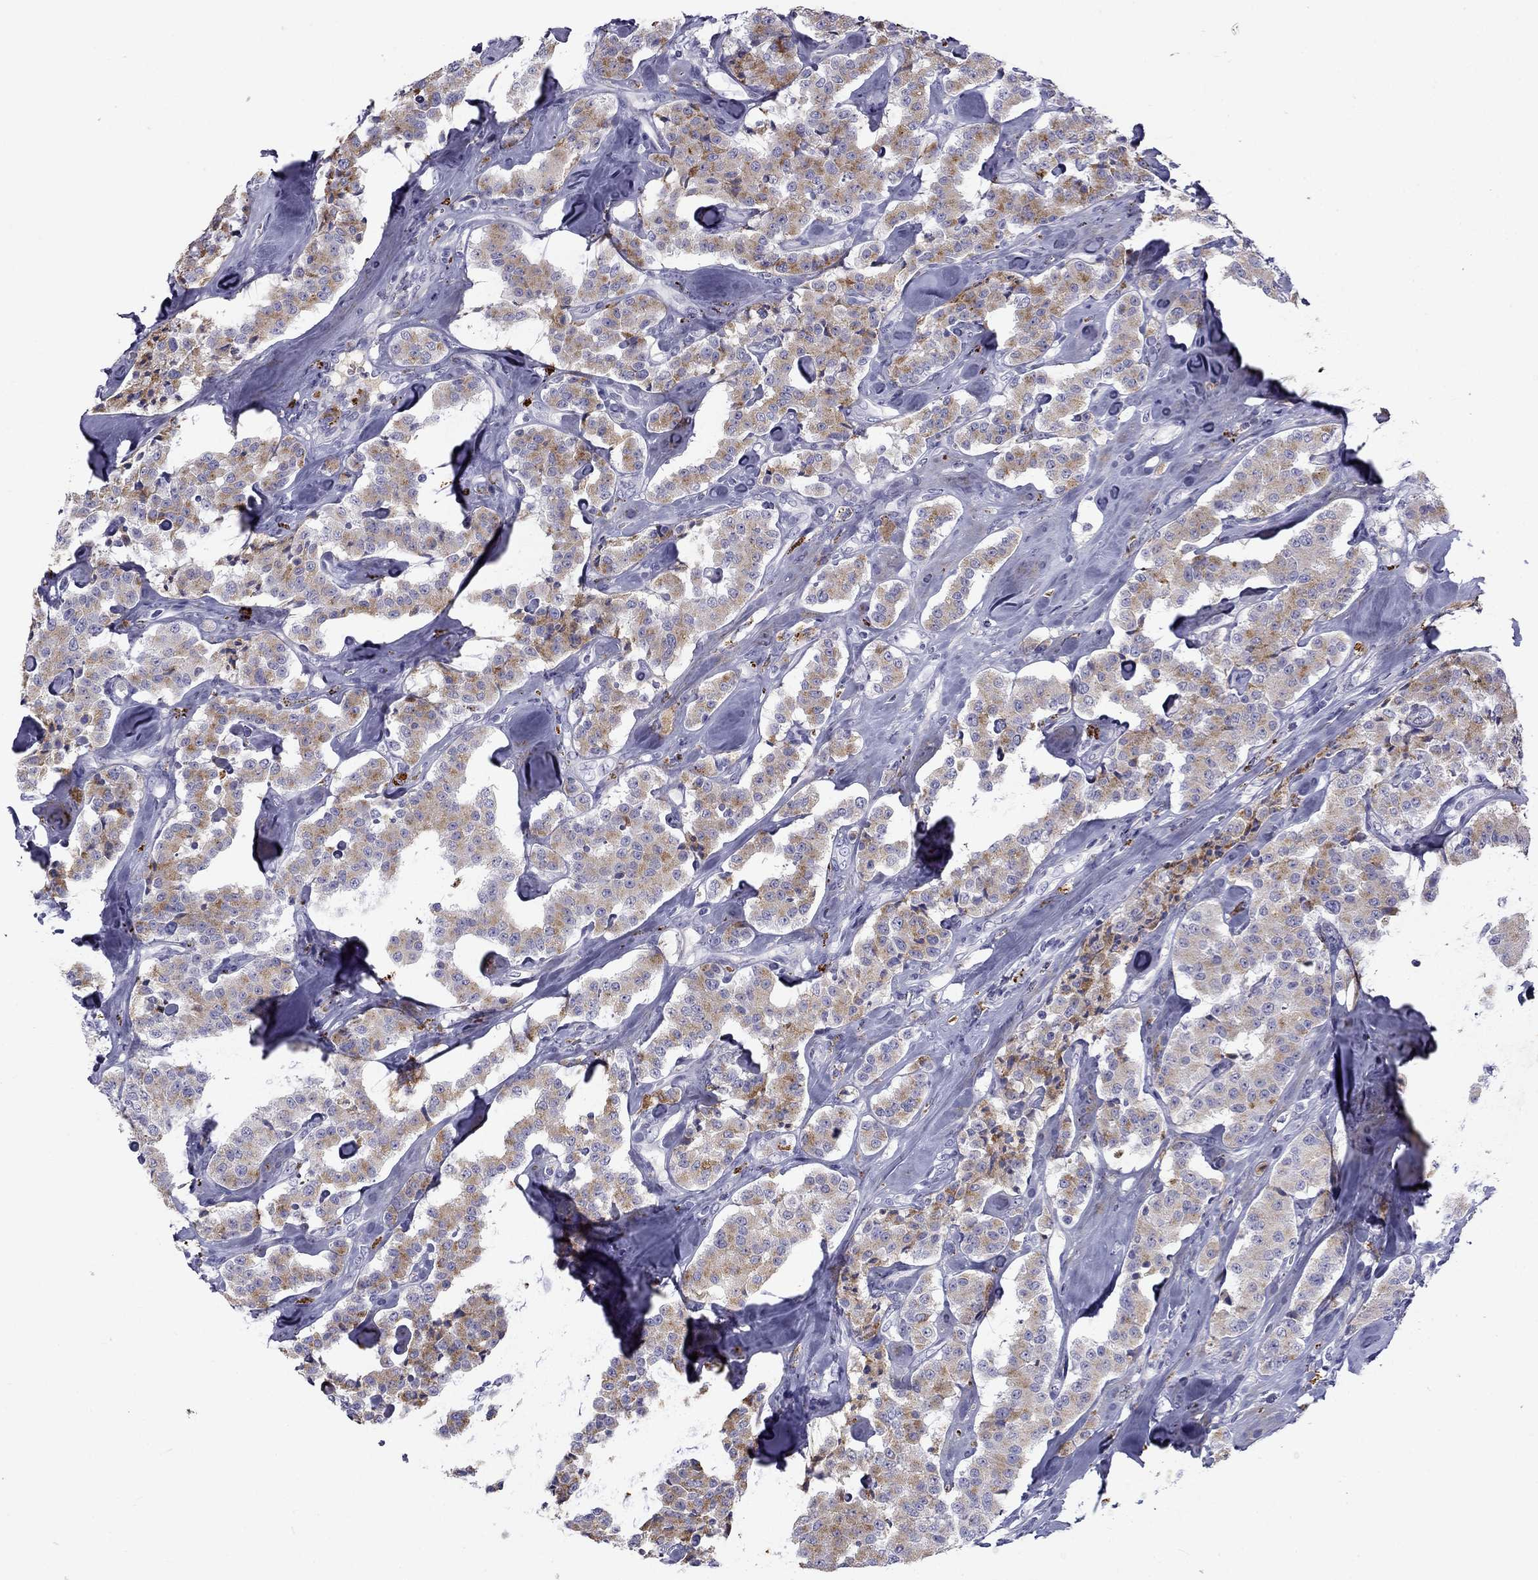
{"staining": {"intensity": "moderate", "quantity": ">75%", "location": "cytoplasmic/membranous"}, "tissue": "carcinoid", "cell_type": "Tumor cells", "image_type": "cancer", "snomed": [{"axis": "morphology", "description": "Carcinoid, malignant, NOS"}, {"axis": "topography", "description": "Pancreas"}], "caption": "A micrograph of human malignant carcinoid stained for a protein reveals moderate cytoplasmic/membranous brown staining in tumor cells.", "gene": "CLPSL2", "patient": {"sex": "male", "age": 41}}